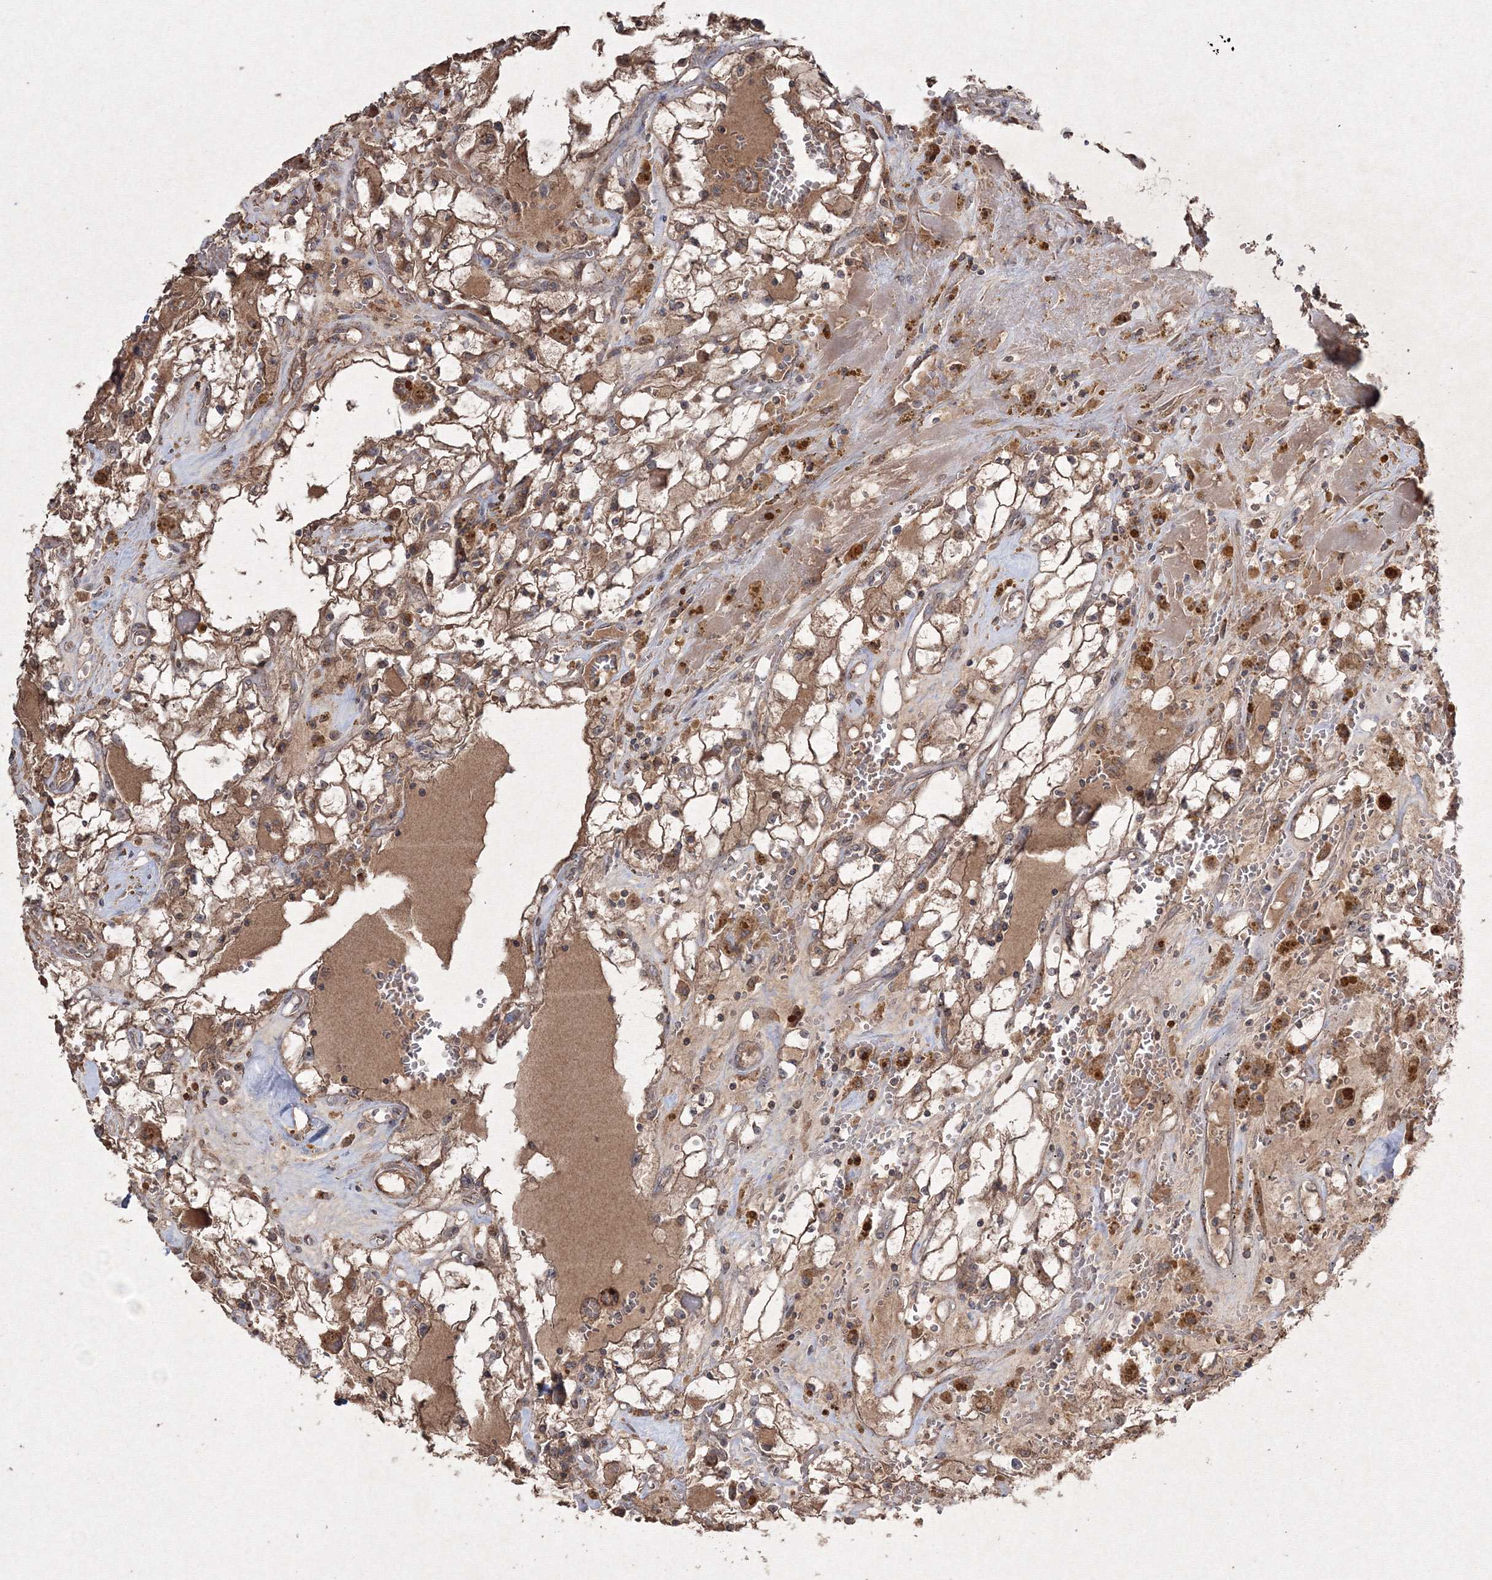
{"staining": {"intensity": "moderate", "quantity": ">75%", "location": "cytoplasmic/membranous"}, "tissue": "renal cancer", "cell_type": "Tumor cells", "image_type": "cancer", "snomed": [{"axis": "morphology", "description": "Adenocarcinoma, NOS"}, {"axis": "topography", "description": "Kidney"}], "caption": "Renal adenocarcinoma was stained to show a protein in brown. There is medium levels of moderate cytoplasmic/membranous staining in approximately >75% of tumor cells. (IHC, brightfield microscopy, high magnification).", "gene": "GRSF1", "patient": {"sex": "male", "age": 56}}